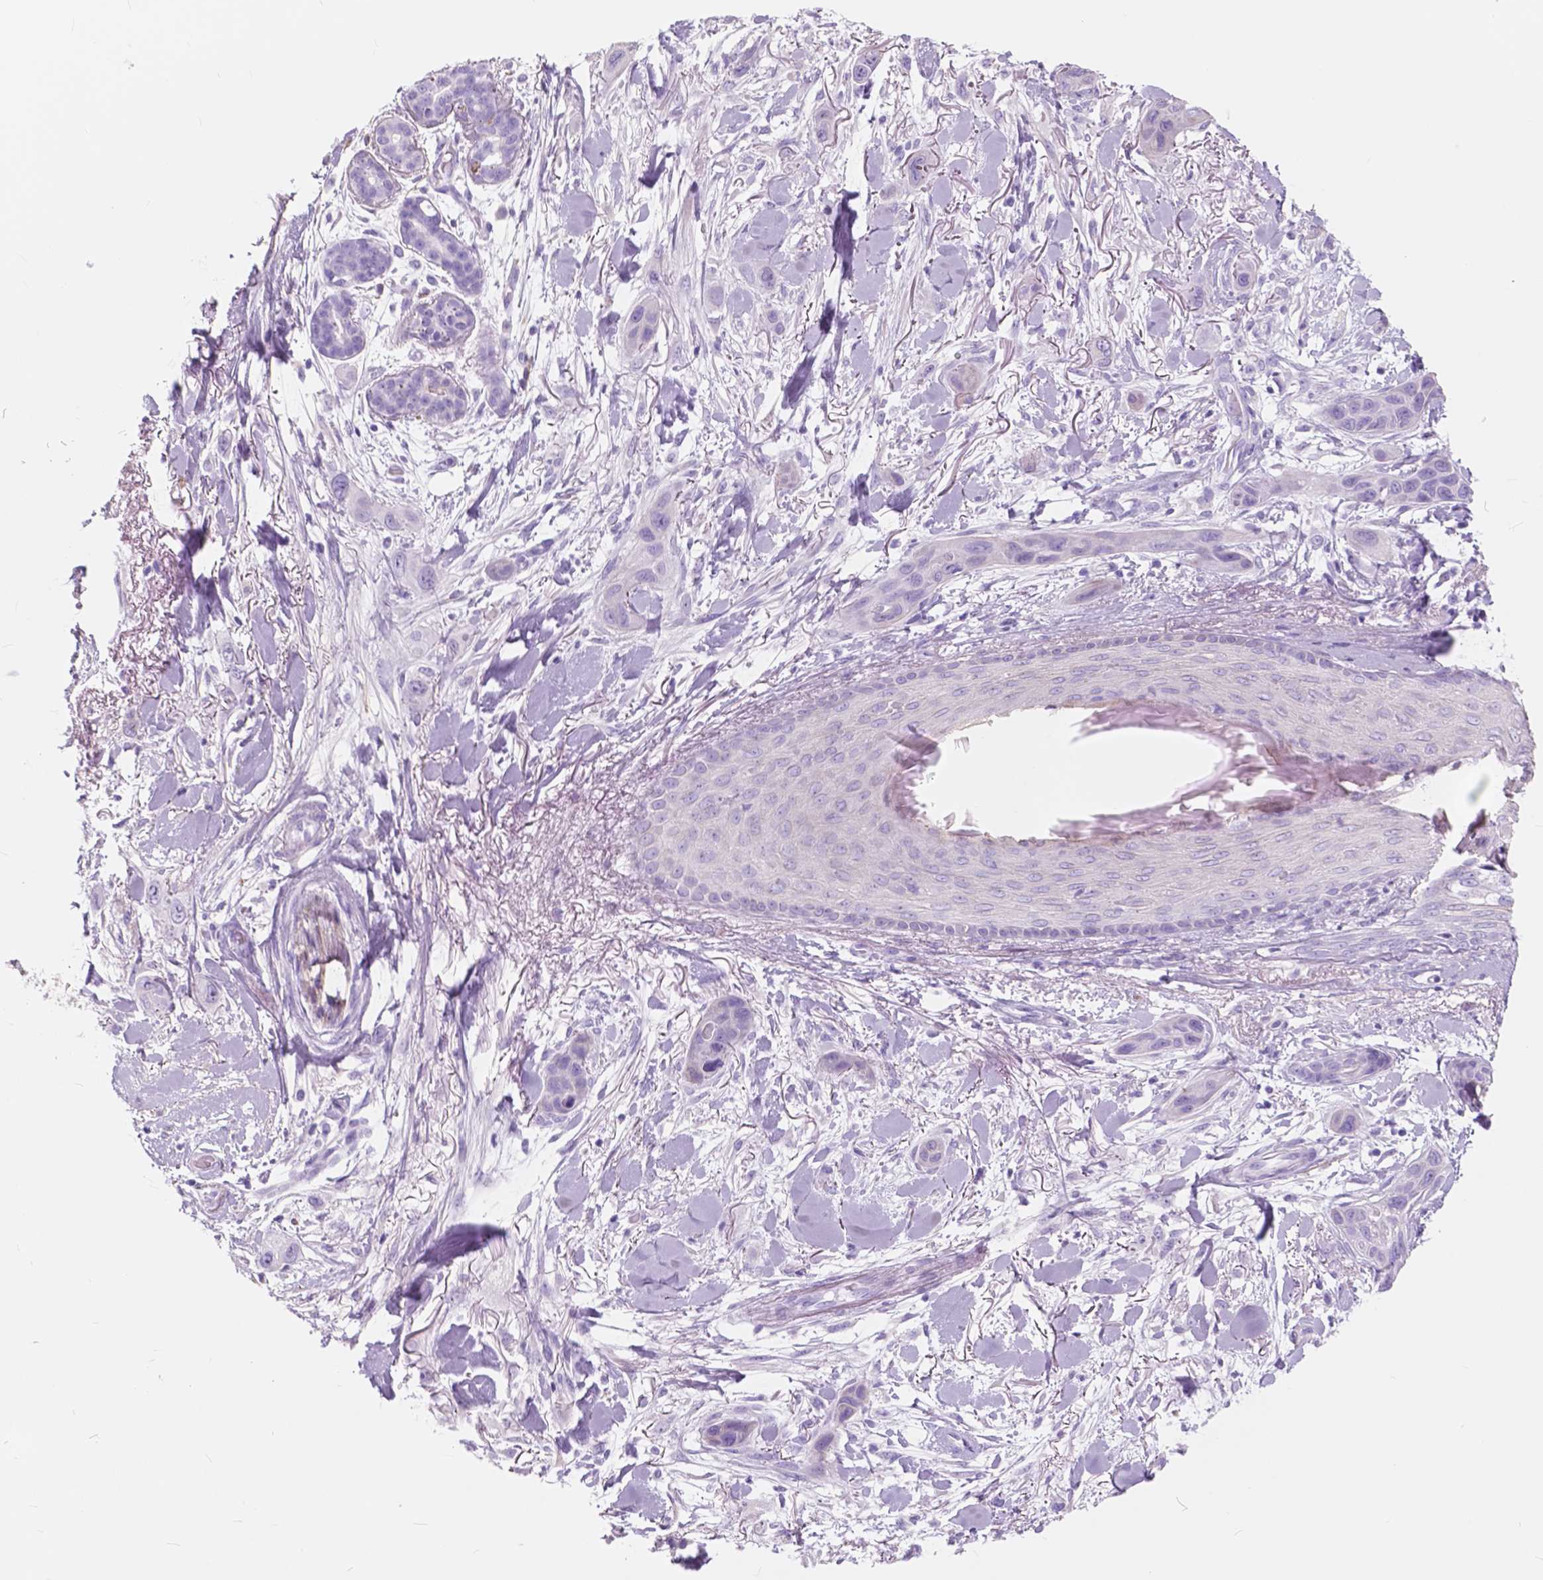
{"staining": {"intensity": "negative", "quantity": "none", "location": "none"}, "tissue": "skin cancer", "cell_type": "Tumor cells", "image_type": "cancer", "snomed": [{"axis": "morphology", "description": "Squamous cell carcinoma, NOS"}, {"axis": "topography", "description": "Skin"}], "caption": "DAB immunohistochemical staining of skin cancer displays no significant positivity in tumor cells.", "gene": "FXYD2", "patient": {"sex": "male", "age": 79}}